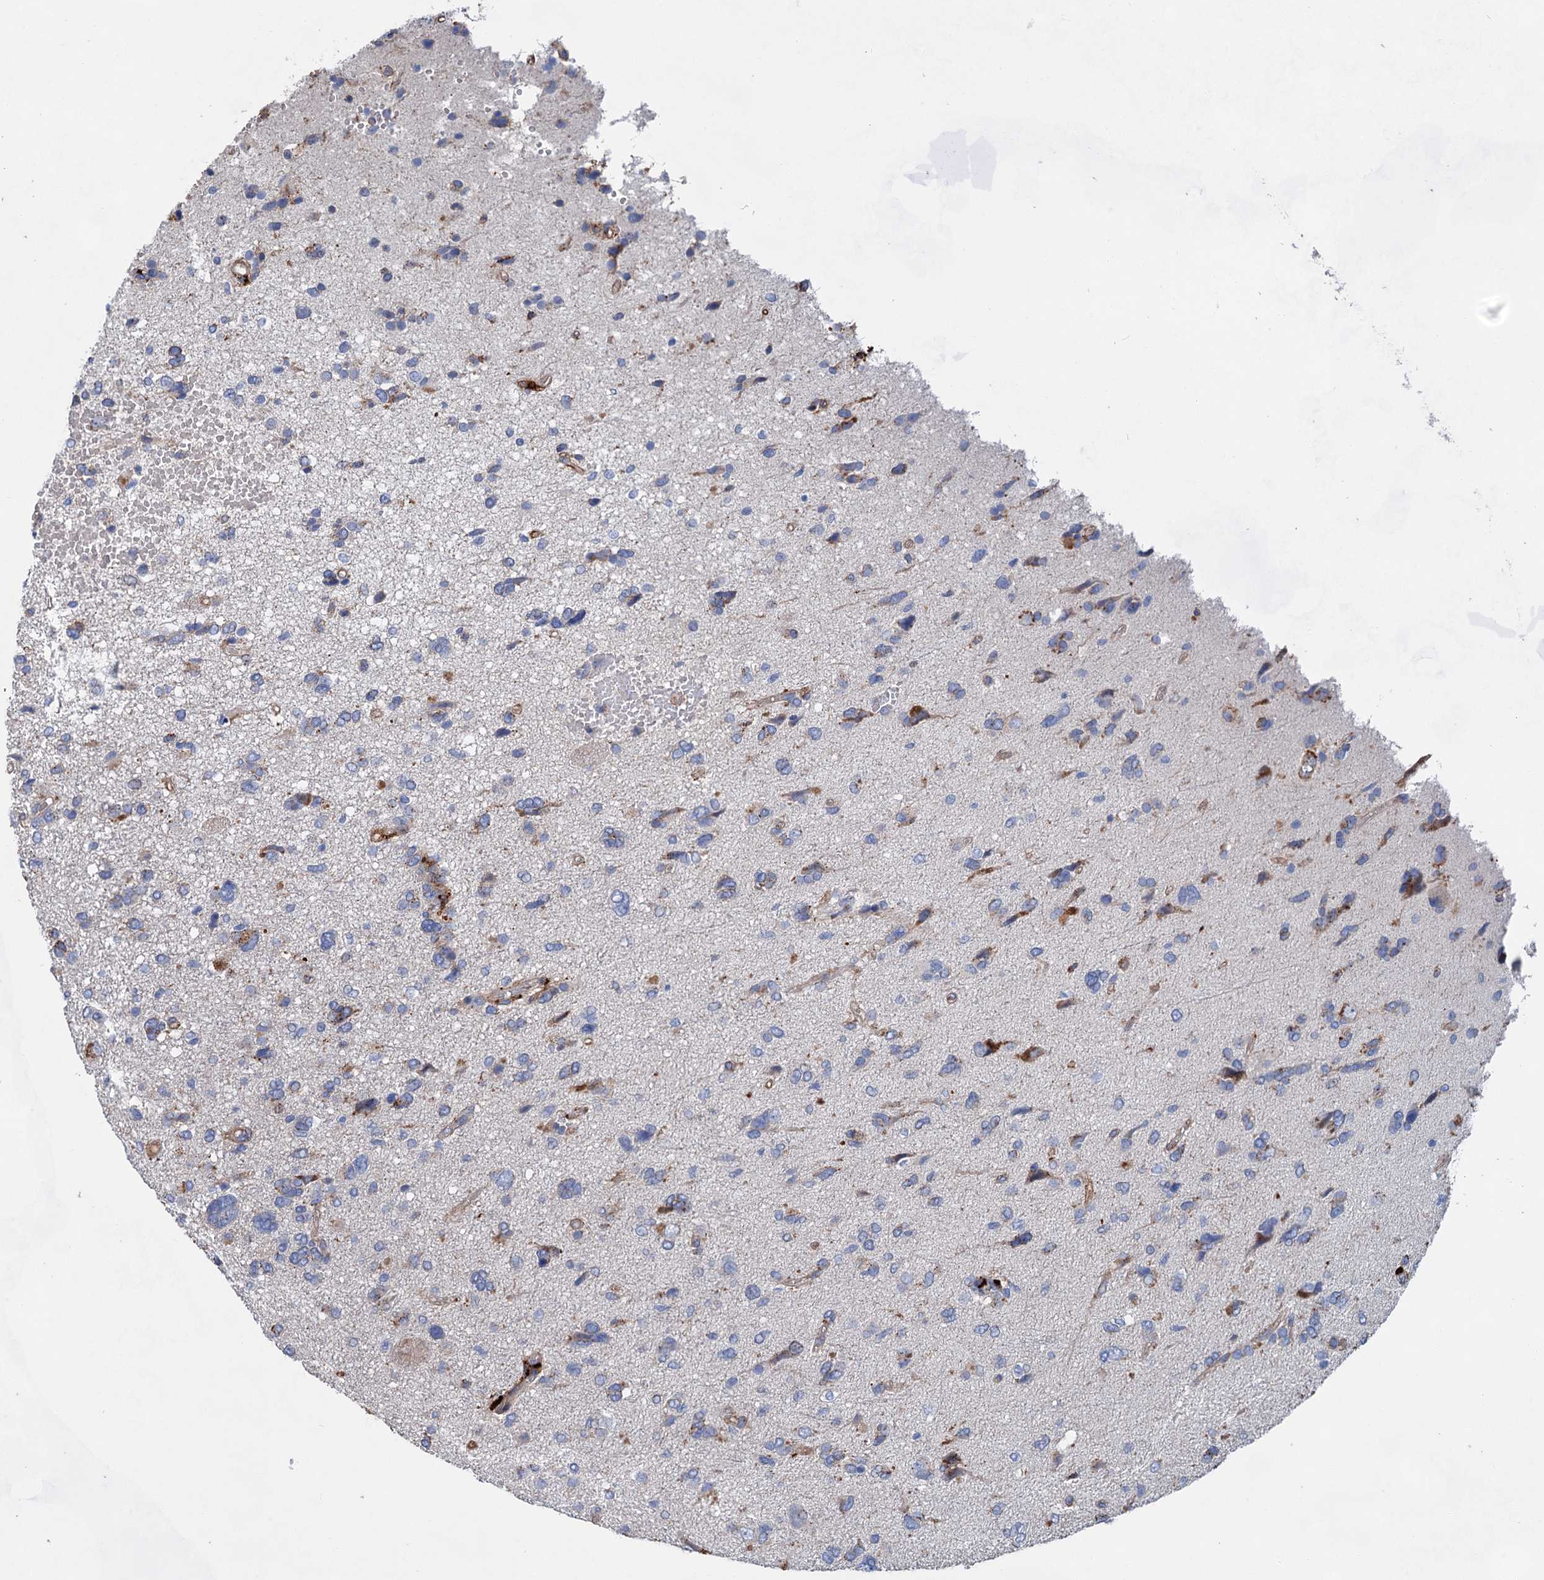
{"staining": {"intensity": "moderate", "quantity": "<25%", "location": "cytoplasmic/membranous"}, "tissue": "glioma", "cell_type": "Tumor cells", "image_type": "cancer", "snomed": [{"axis": "morphology", "description": "Glioma, malignant, High grade"}, {"axis": "topography", "description": "Brain"}], "caption": "Glioma stained for a protein (brown) shows moderate cytoplasmic/membranous positive expression in about <25% of tumor cells.", "gene": "GPR155", "patient": {"sex": "female", "age": 59}}